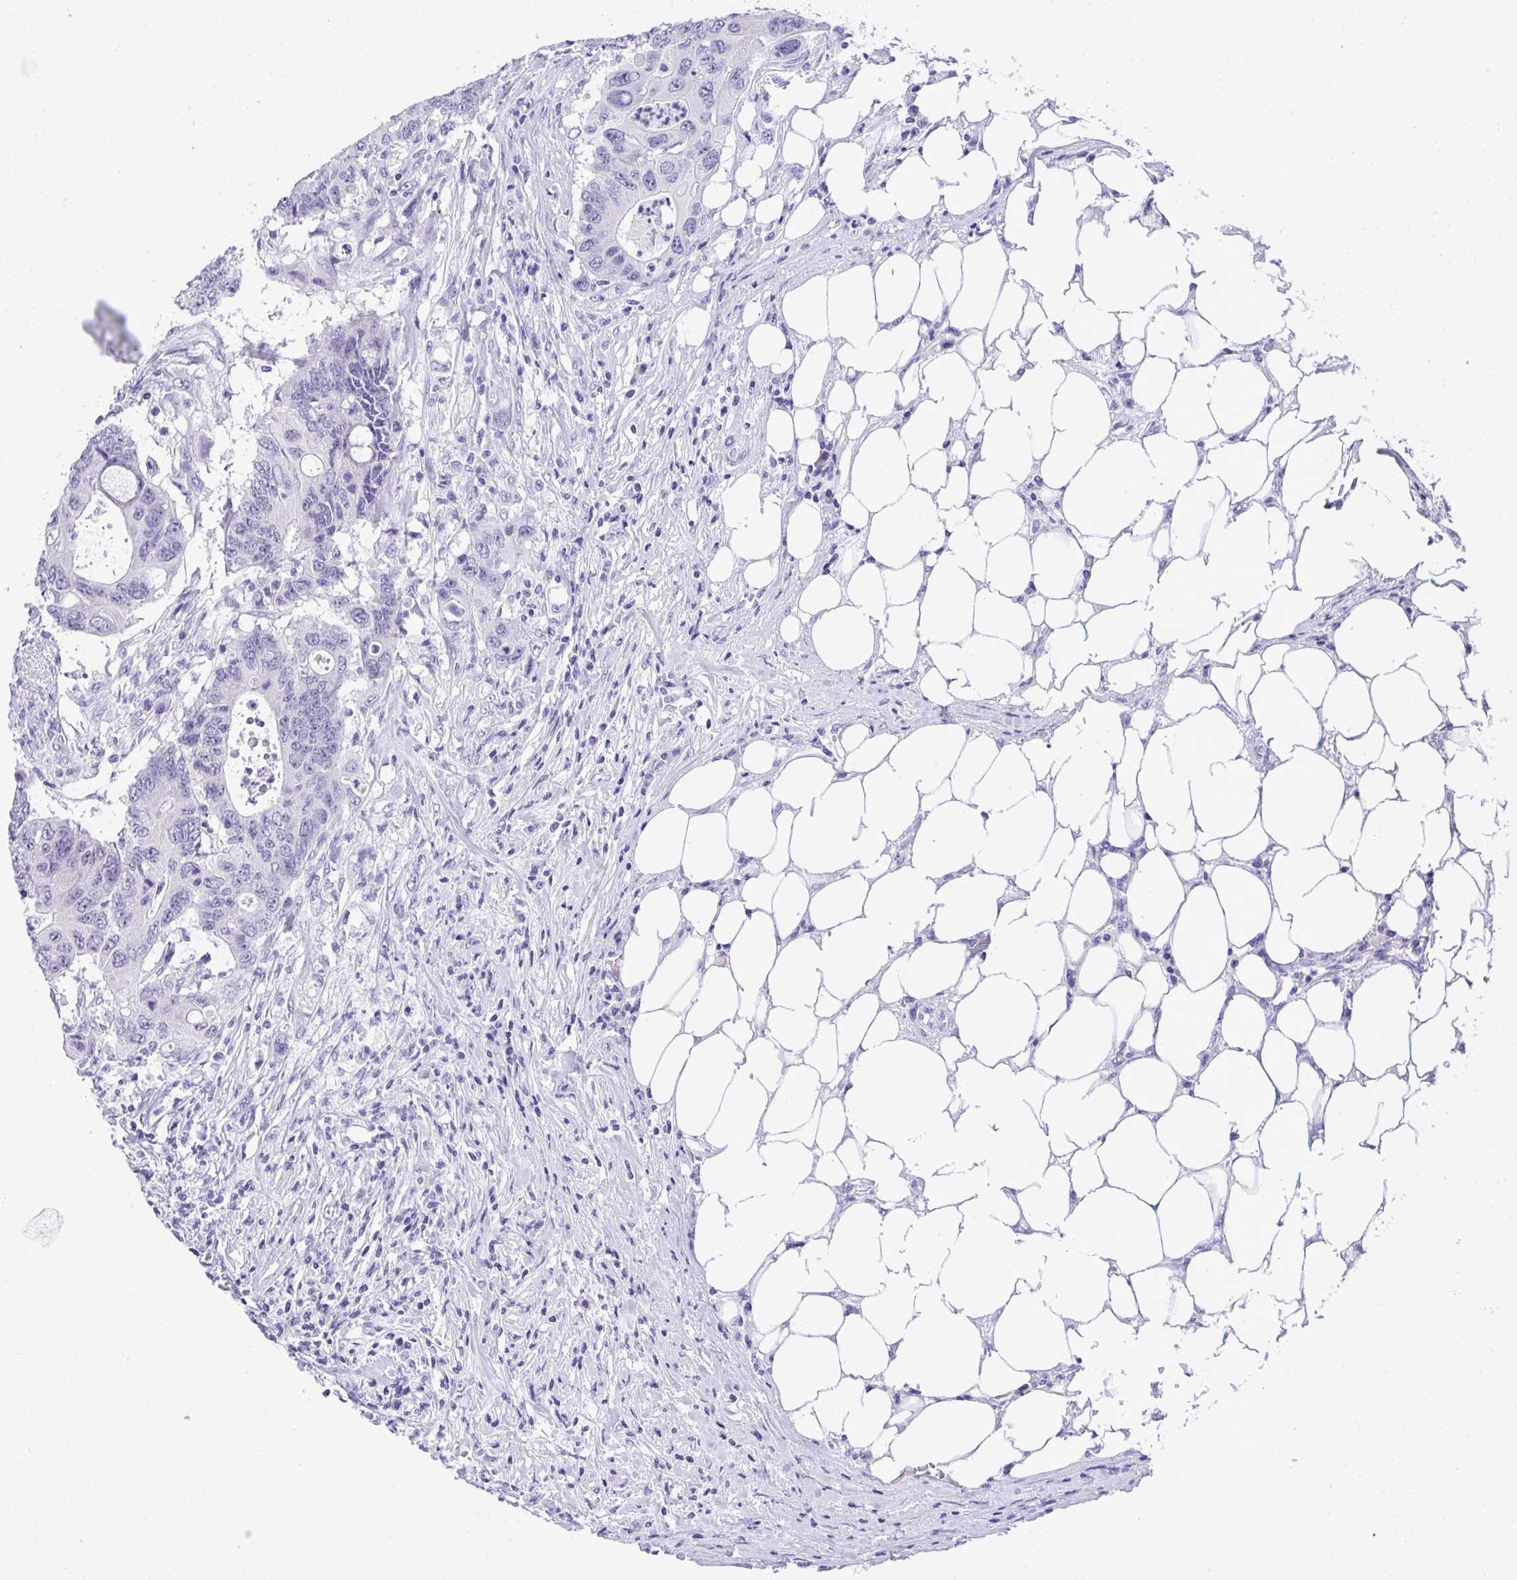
{"staining": {"intensity": "negative", "quantity": "none", "location": "none"}, "tissue": "colorectal cancer", "cell_type": "Tumor cells", "image_type": "cancer", "snomed": [{"axis": "morphology", "description": "Adenocarcinoma, NOS"}, {"axis": "topography", "description": "Colon"}], "caption": "Immunohistochemistry micrograph of adenocarcinoma (colorectal) stained for a protein (brown), which shows no staining in tumor cells.", "gene": "YBX2", "patient": {"sex": "male", "age": 71}}